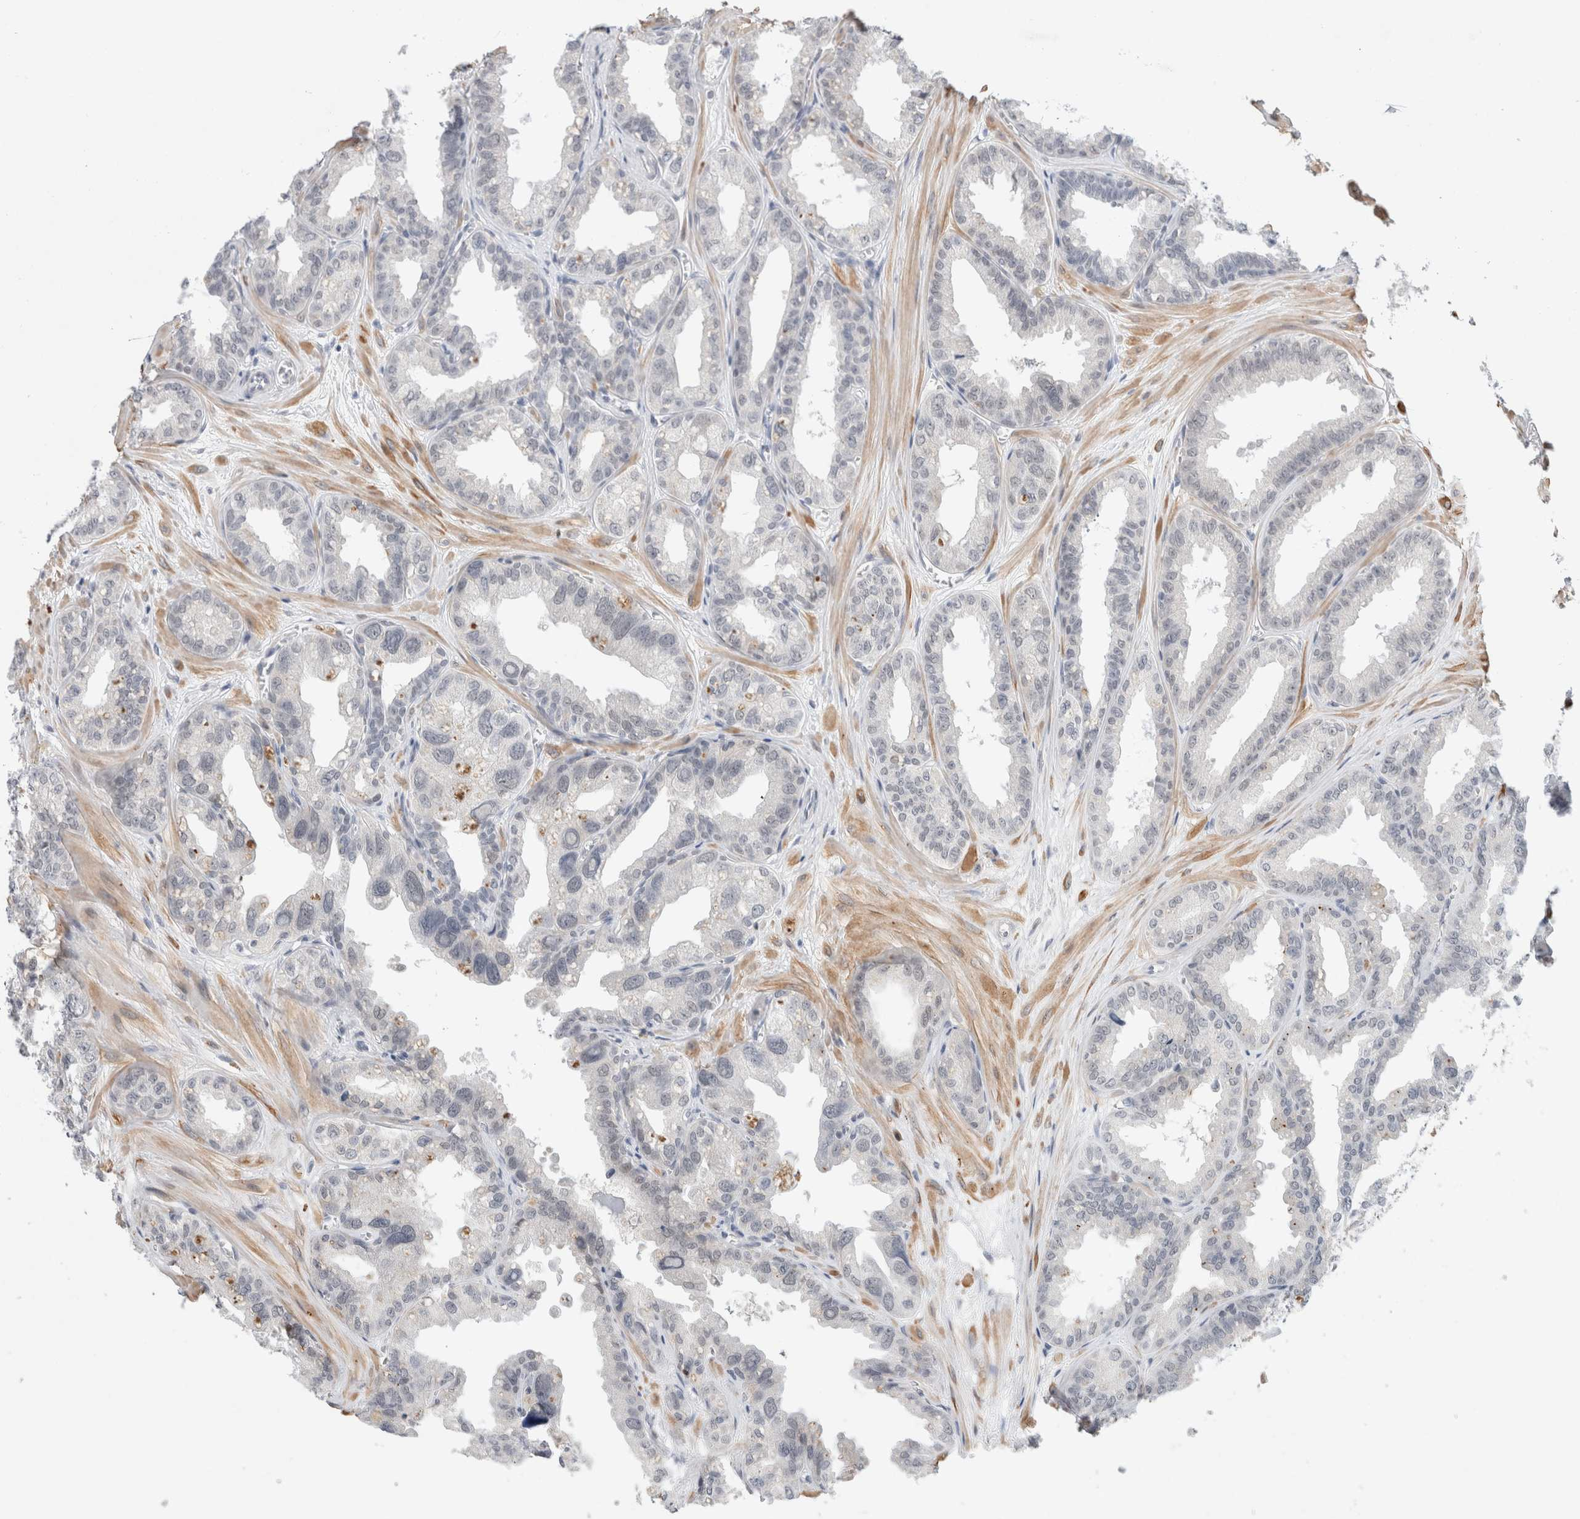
{"staining": {"intensity": "negative", "quantity": "none", "location": "none"}, "tissue": "seminal vesicle", "cell_type": "Glandular cells", "image_type": "normal", "snomed": [{"axis": "morphology", "description": "Normal tissue, NOS"}, {"axis": "topography", "description": "Prostate"}, {"axis": "topography", "description": "Seminal veicle"}], "caption": "An immunohistochemistry (IHC) image of normal seminal vesicle is shown. There is no staining in glandular cells of seminal vesicle.", "gene": "KNL1", "patient": {"sex": "male", "age": 51}}